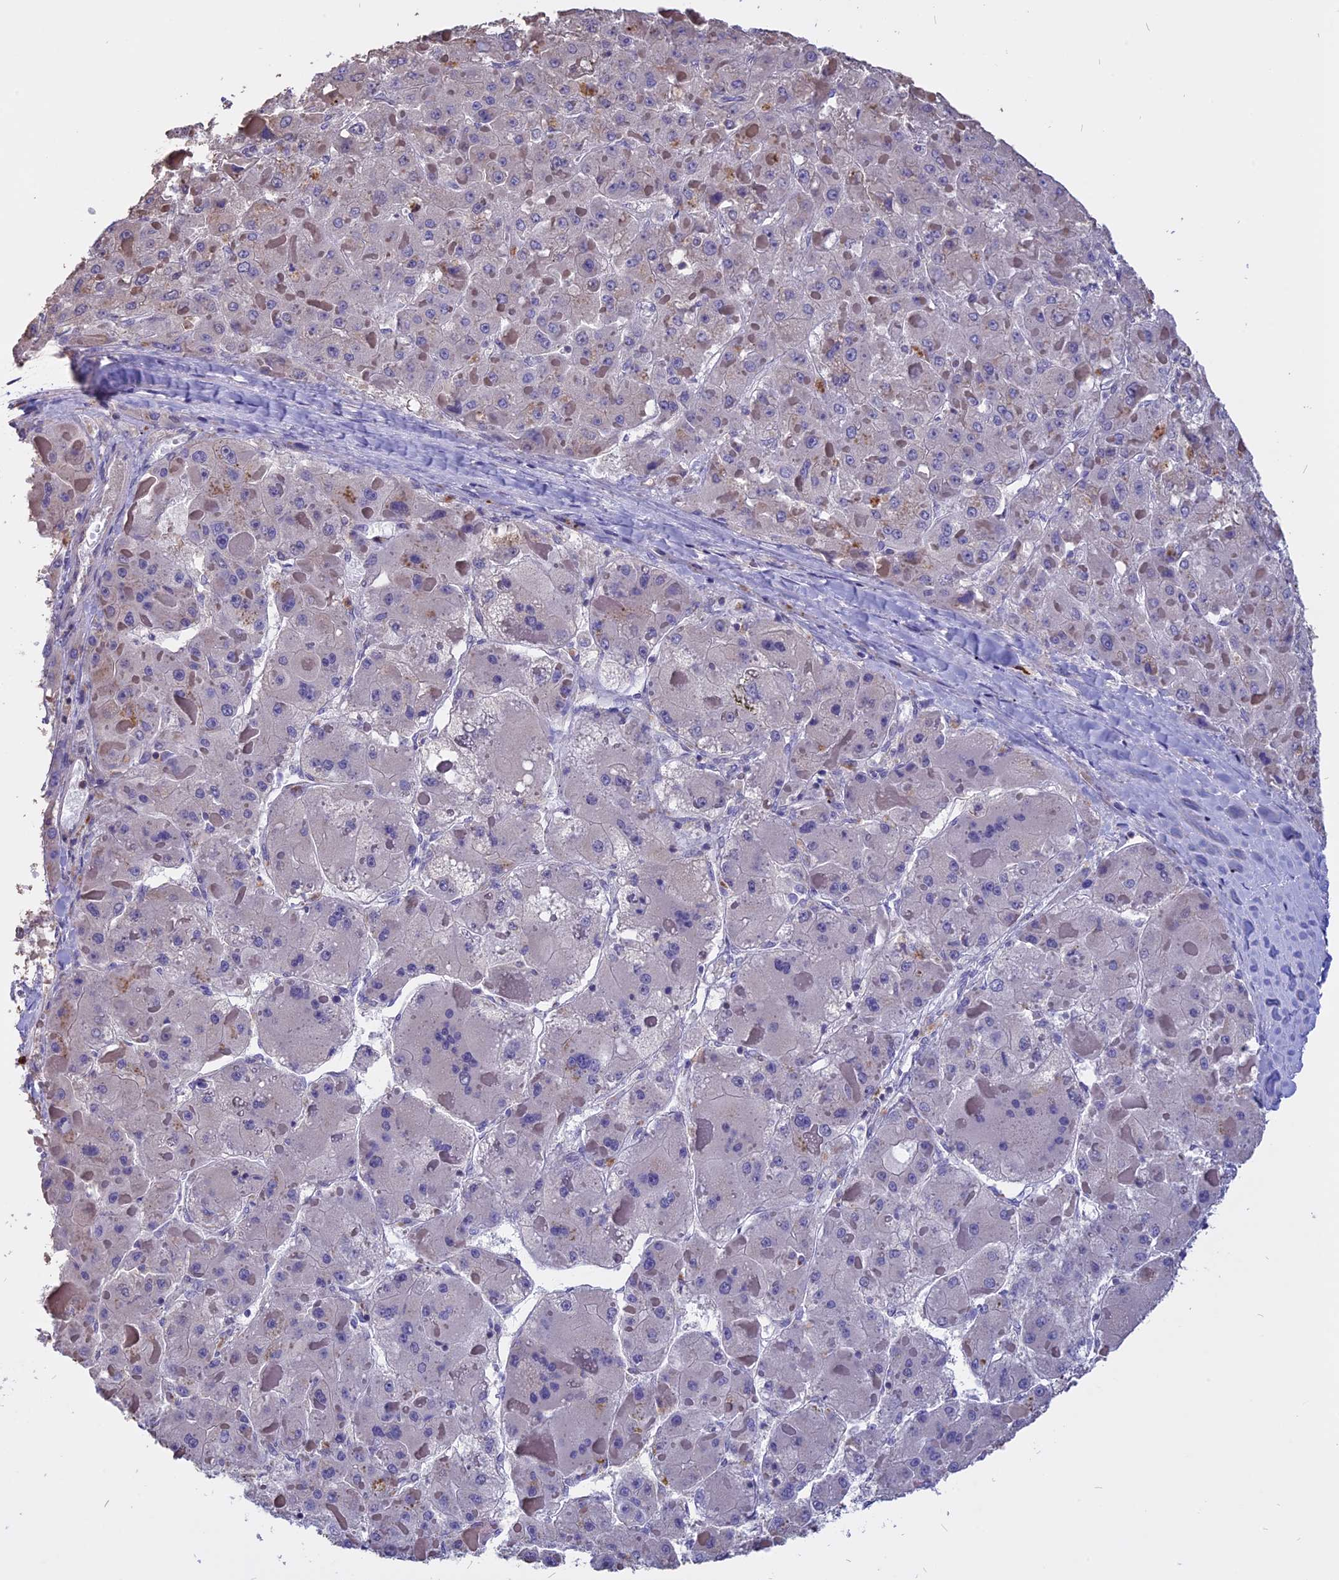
{"staining": {"intensity": "negative", "quantity": "none", "location": "none"}, "tissue": "liver cancer", "cell_type": "Tumor cells", "image_type": "cancer", "snomed": [{"axis": "morphology", "description": "Carcinoma, Hepatocellular, NOS"}, {"axis": "topography", "description": "Liver"}], "caption": "The micrograph displays no staining of tumor cells in hepatocellular carcinoma (liver).", "gene": "CARMIL2", "patient": {"sex": "female", "age": 73}}